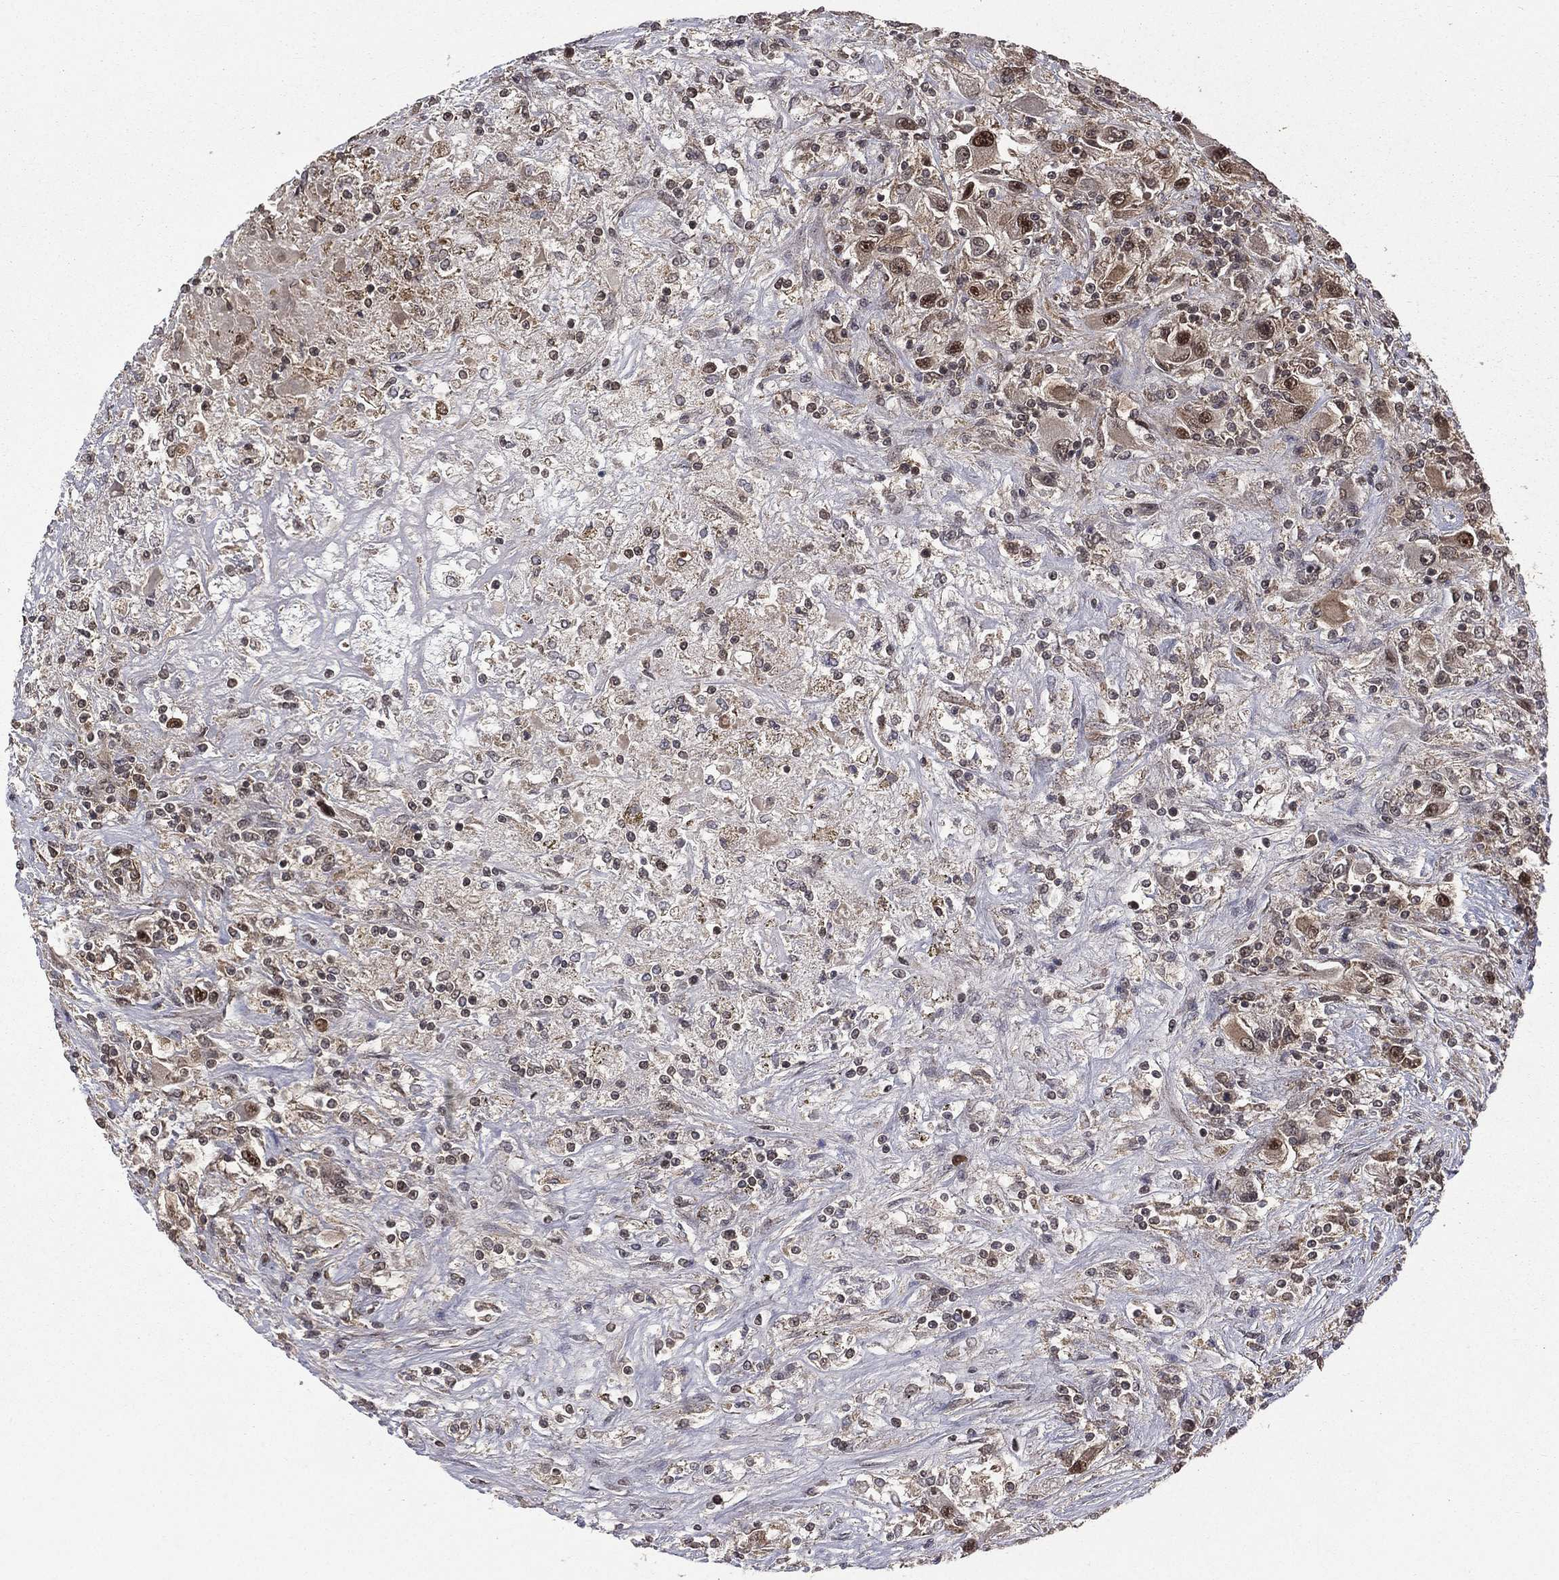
{"staining": {"intensity": "moderate", "quantity": "25%-75%", "location": "cytoplasmic/membranous,nuclear"}, "tissue": "renal cancer", "cell_type": "Tumor cells", "image_type": "cancer", "snomed": [{"axis": "morphology", "description": "Adenocarcinoma, NOS"}, {"axis": "topography", "description": "Kidney"}], "caption": "Immunohistochemistry (IHC) (DAB) staining of renal cancer (adenocarcinoma) demonstrates moderate cytoplasmic/membranous and nuclear protein staining in approximately 25%-75% of tumor cells.", "gene": "JMJD6", "patient": {"sex": "female", "age": 67}}